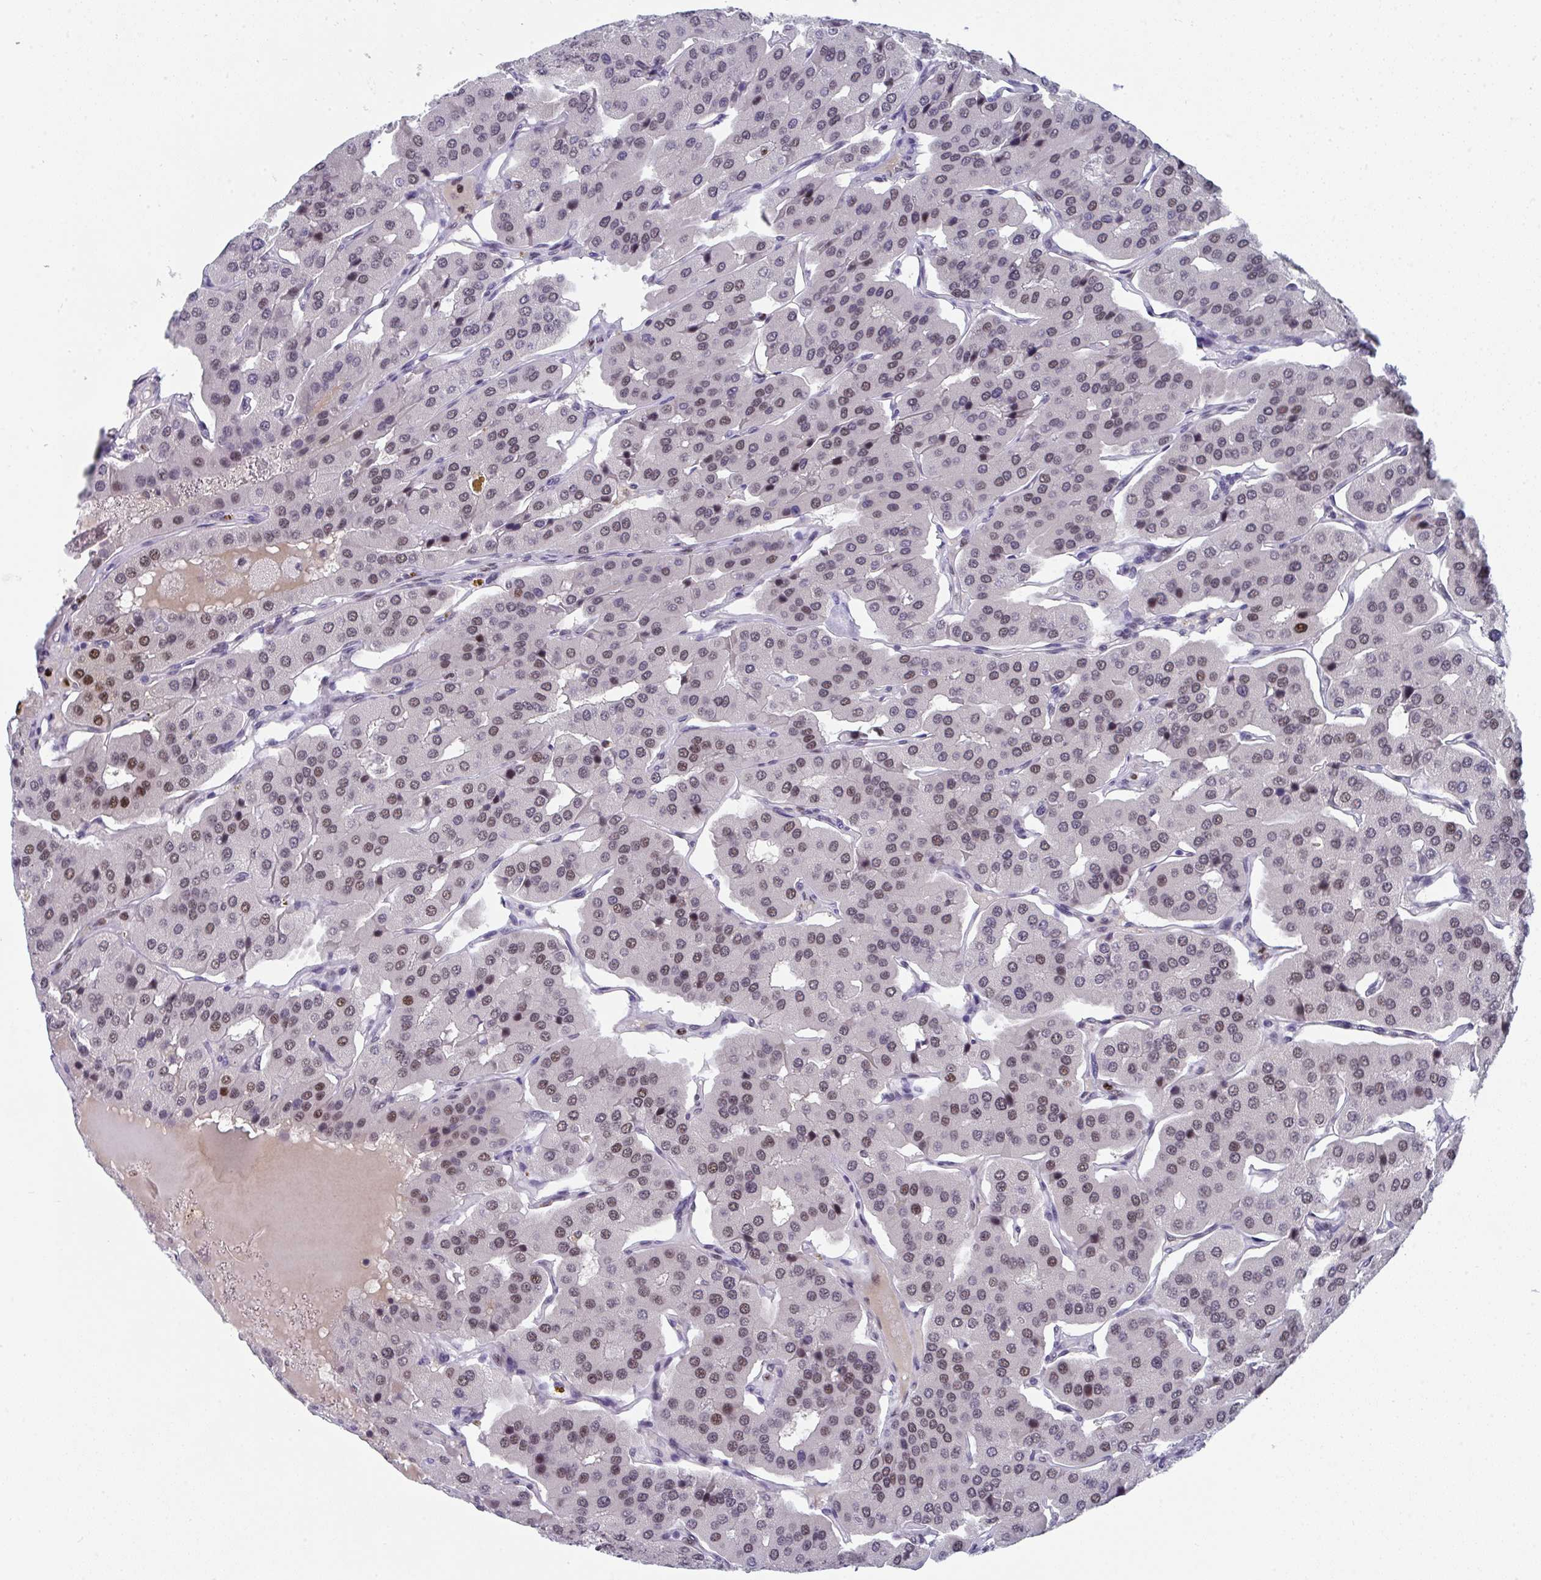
{"staining": {"intensity": "moderate", "quantity": ">75%", "location": "nuclear"}, "tissue": "parathyroid gland", "cell_type": "Glandular cells", "image_type": "normal", "snomed": [{"axis": "morphology", "description": "Normal tissue, NOS"}, {"axis": "morphology", "description": "Adenoma, NOS"}, {"axis": "topography", "description": "Parathyroid gland"}], "caption": "Protein staining shows moderate nuclear positivity in approximately >75% of glandular cells in unremarkable parathyroid gland.", "gene": "JDP2", "patient": {"sex": "female", "age": 86}}